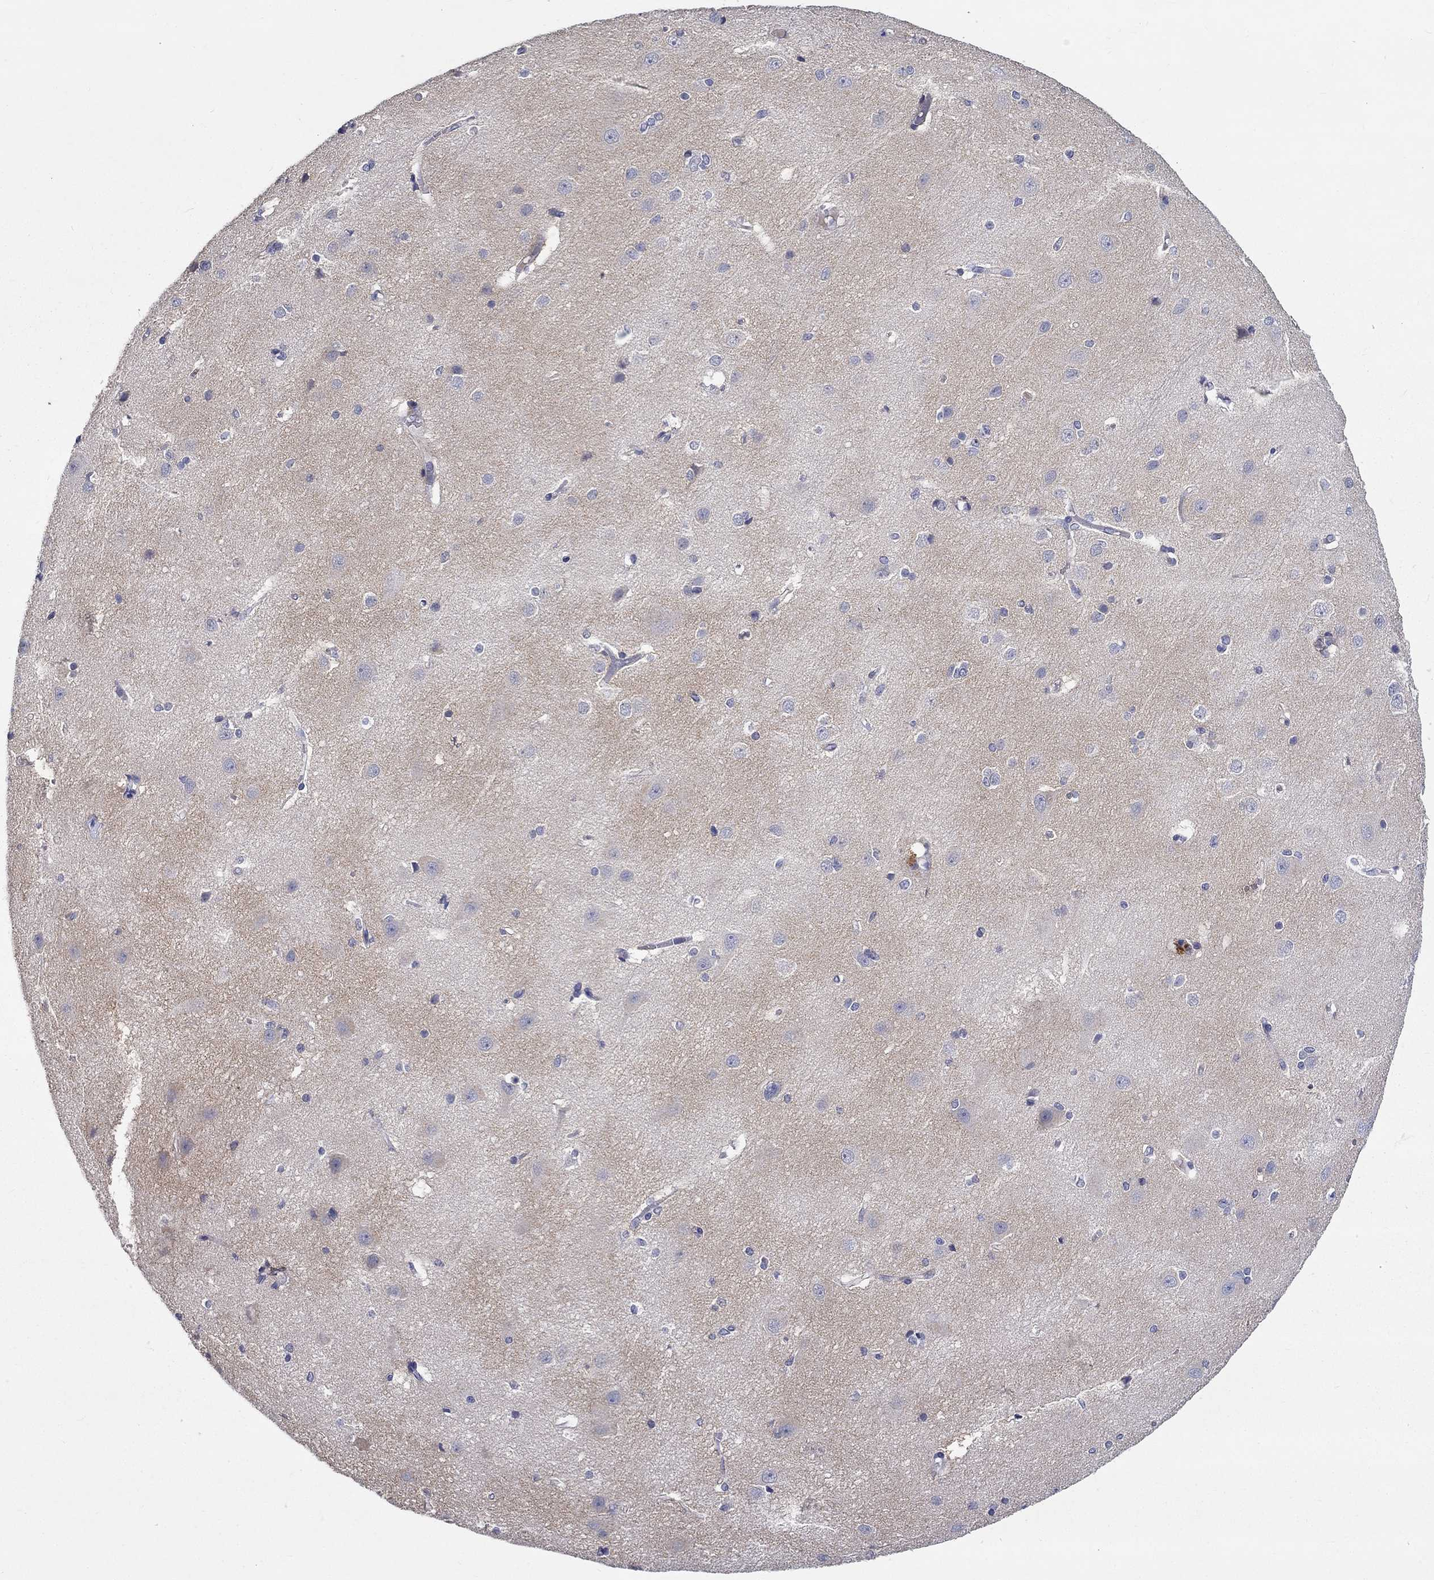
{"staining": {"intensity": "negative", "quantity": "none", "location": "none"}, "tissue": "cerebral cortex", "cell_type": "Endothelial cells", "image_type": "normal", "snomed": [{"axis": "morphology", "description": "Normal tissue, NOS"}, {"axis": "topography", "description": "Cerebral cortex"}], "caption": "Immunohistochemistry (IHC) histopathology image of benign cerebral cortex: human cerebral cortex stained with DAB shows no significant protein positivity in endothelial cells.", "gene": "CHIT1", "patient": {"sex": "male", "age": 37}}